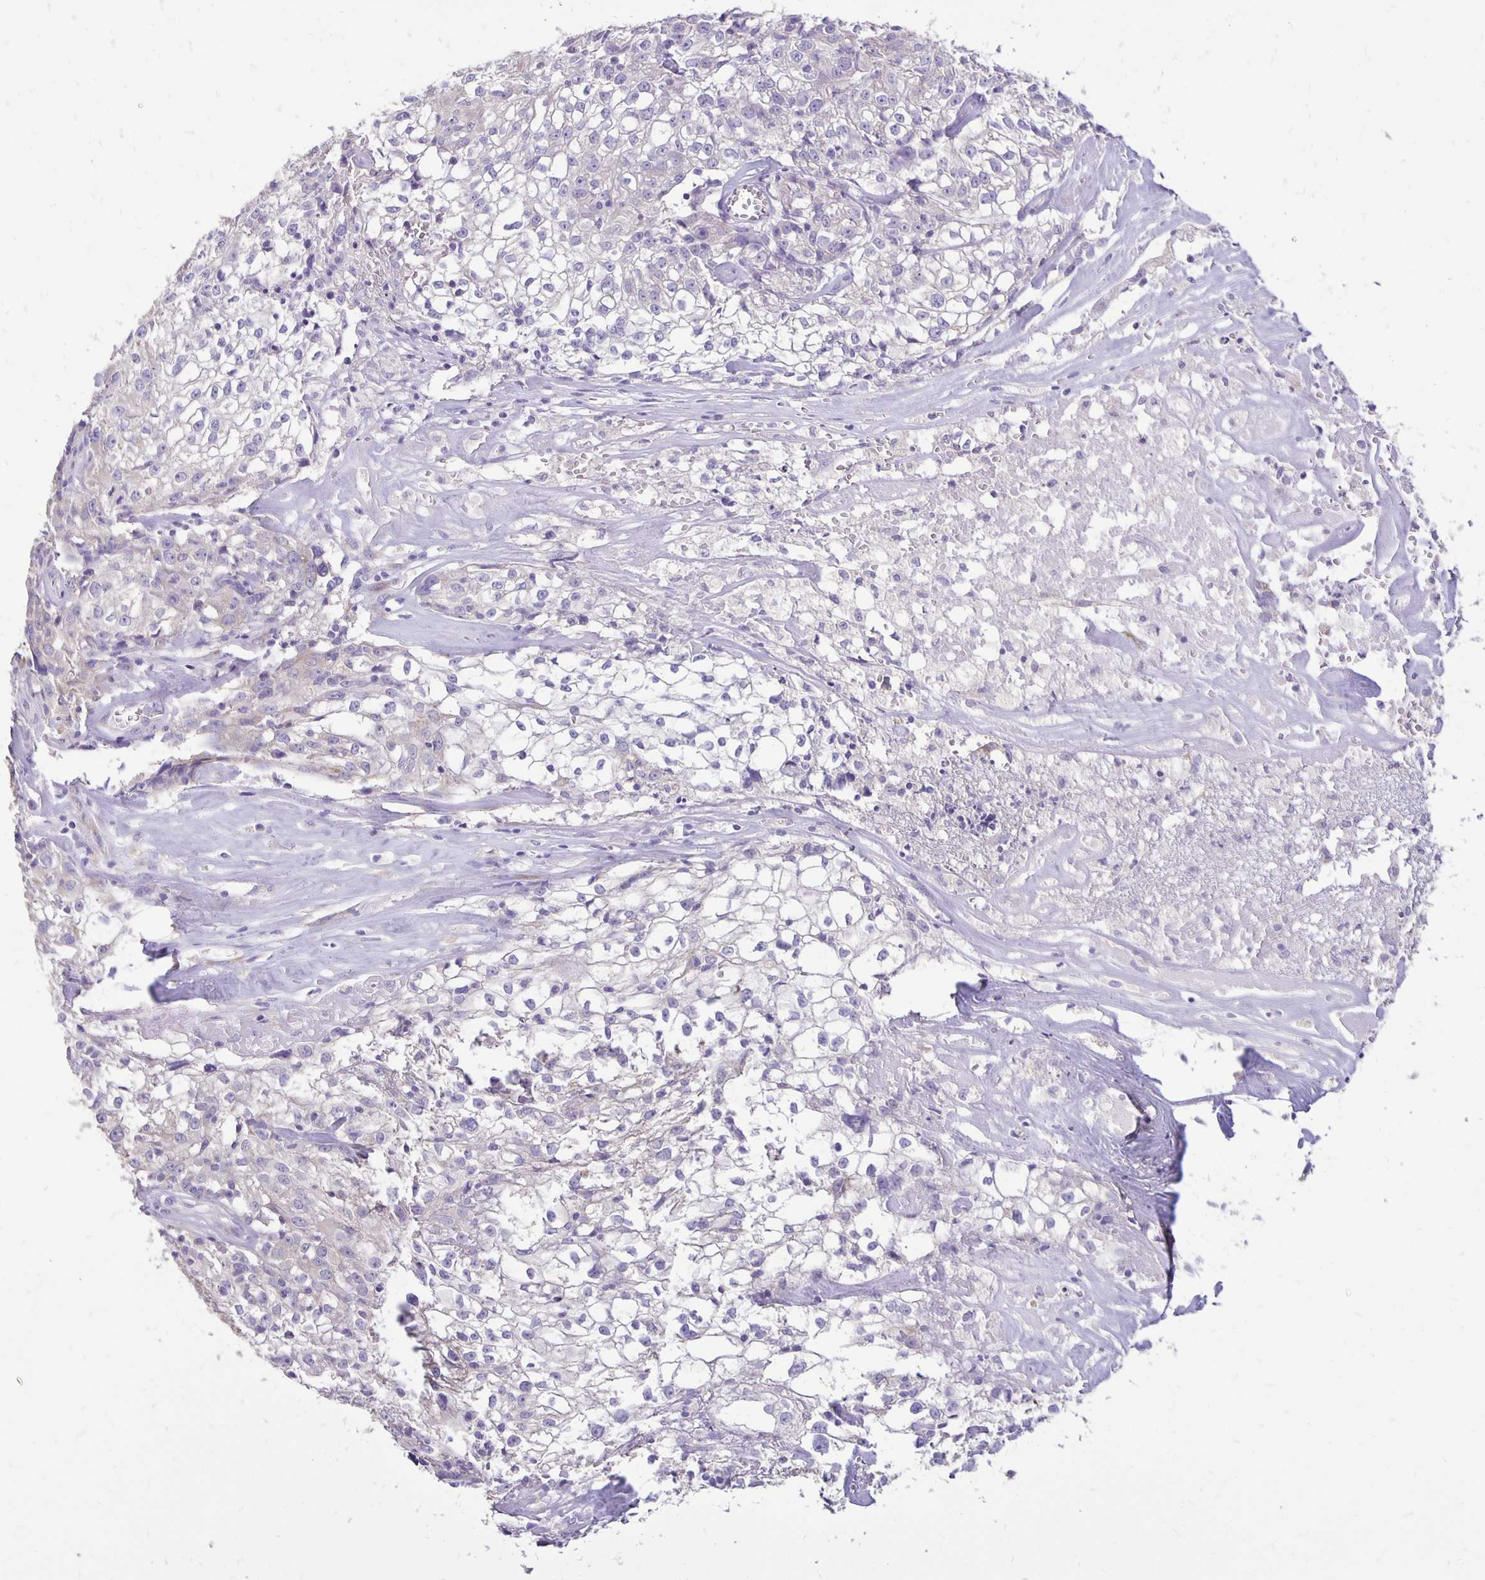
{"staining": {"intensity": "negative", "quantity": "none", "location": "none"}, "tissue": "cervical cancer", "cell_type": "Tumor cells", "image_type": "cancer", "snomed": [{"axis": "morphology", "description": "Squamous cell carcinoma, NOS"}, {"axis": "topography", "description": "Cervix"}], "caption": "Tumor cells show no significant protein expression in cervical squamous cell carcinoma. Brightfield microscopy of immunohistochemistry stained with DAB (brown) and hematoxylin (blue), captured at high magnification.", "gene": "ANKRD45", "patient": {"sex": "female", "age": 85}}